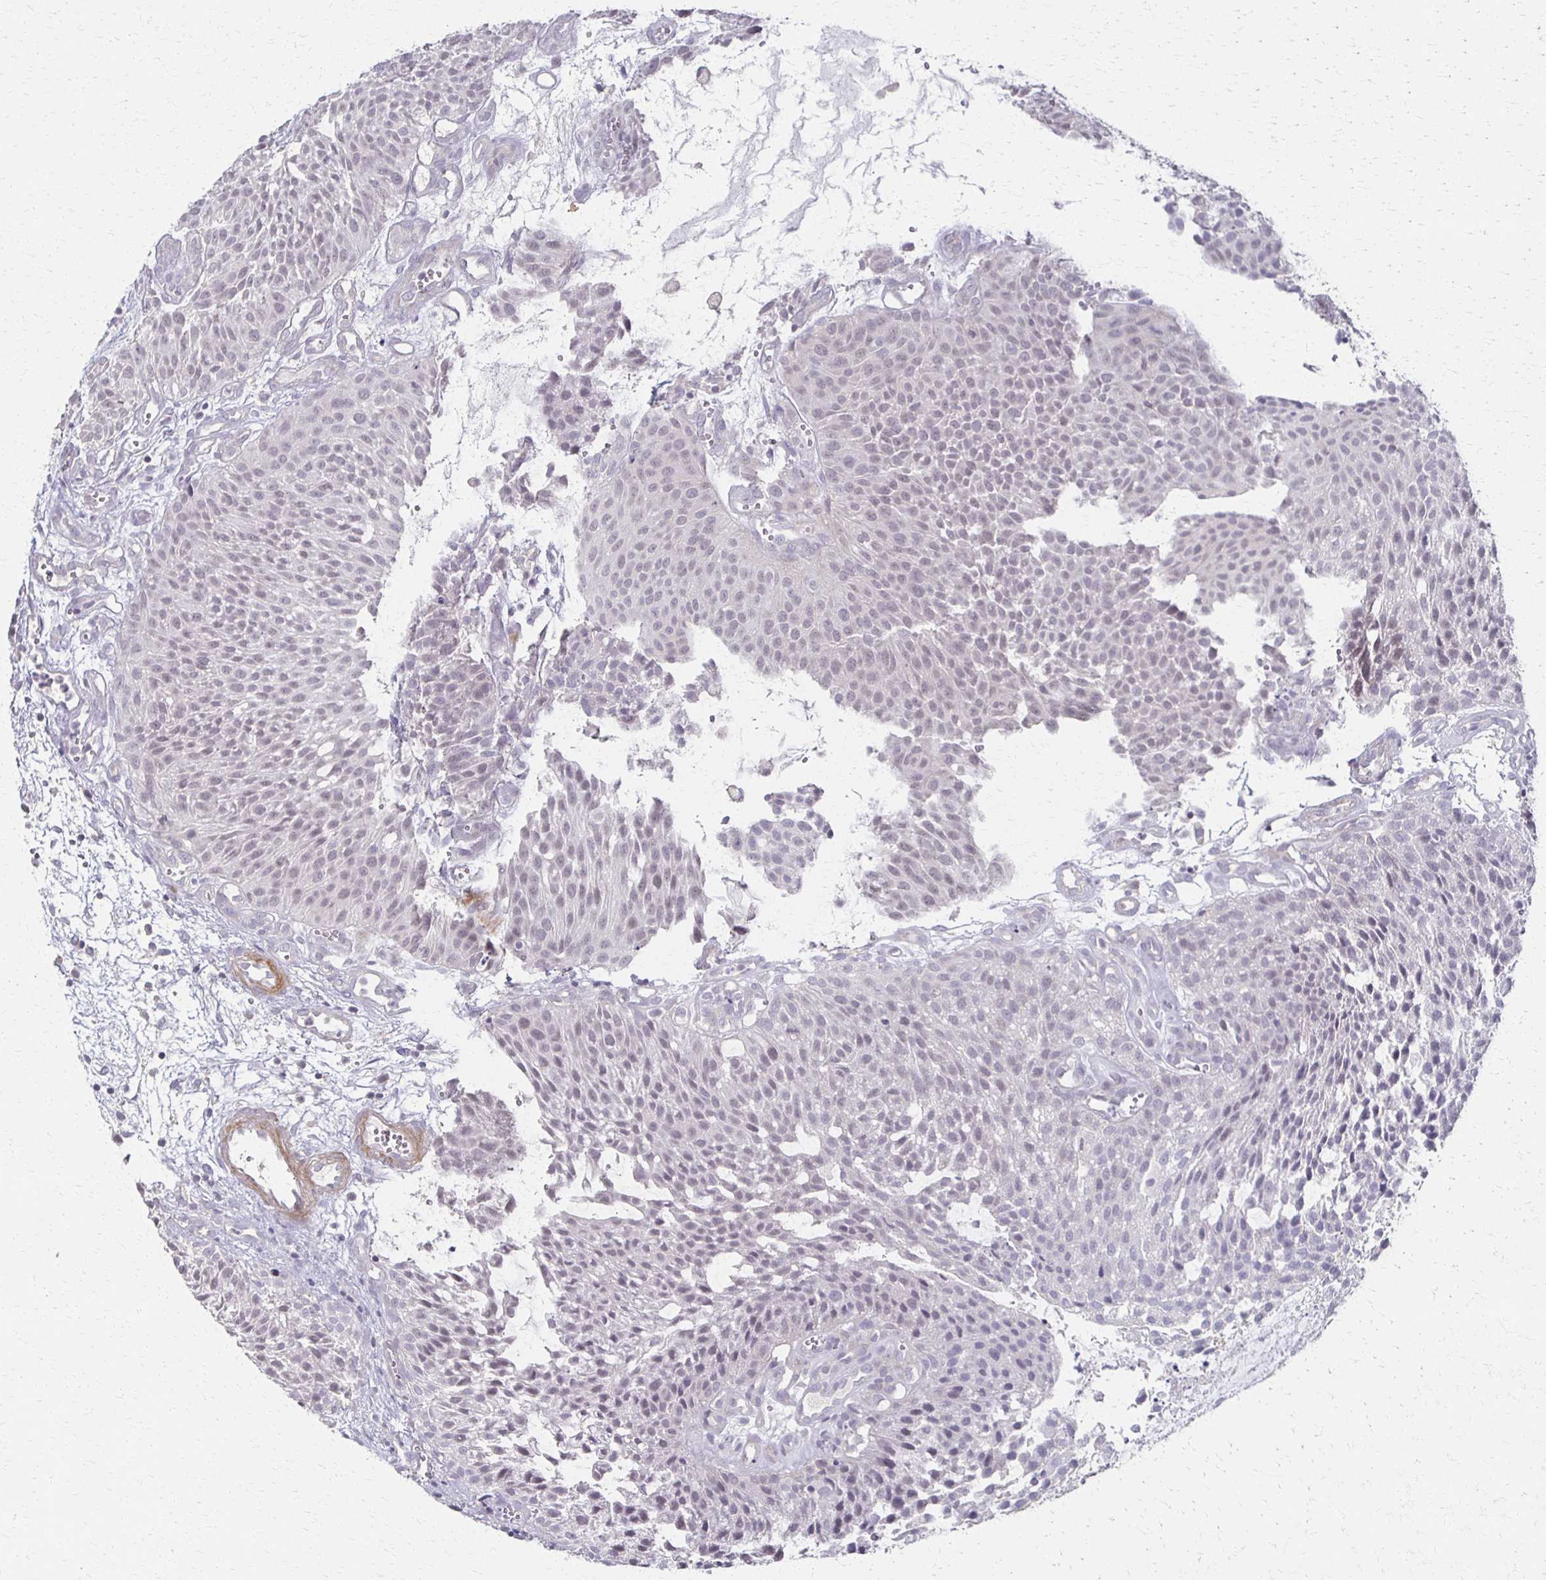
{"staining": {"intensity": "negative", "quantity": "none", "location": "none"}, "tissue": "urothelial cancer", "cell_type": "Tumor cells", "image_type": "cancer", "snomed": [{"axis": "morphology", "description": "Urothelial carcinoma, NOS"}, {"axis": "topography", "description": "Urinary bladder"}], "caption": "This is an immunohistochemistry (IHC) image of transitional cell carcinoma. There is no expression in tumor cells.", "gene": "FOXO4", "patient": {"sex": "male", "age": 84}}